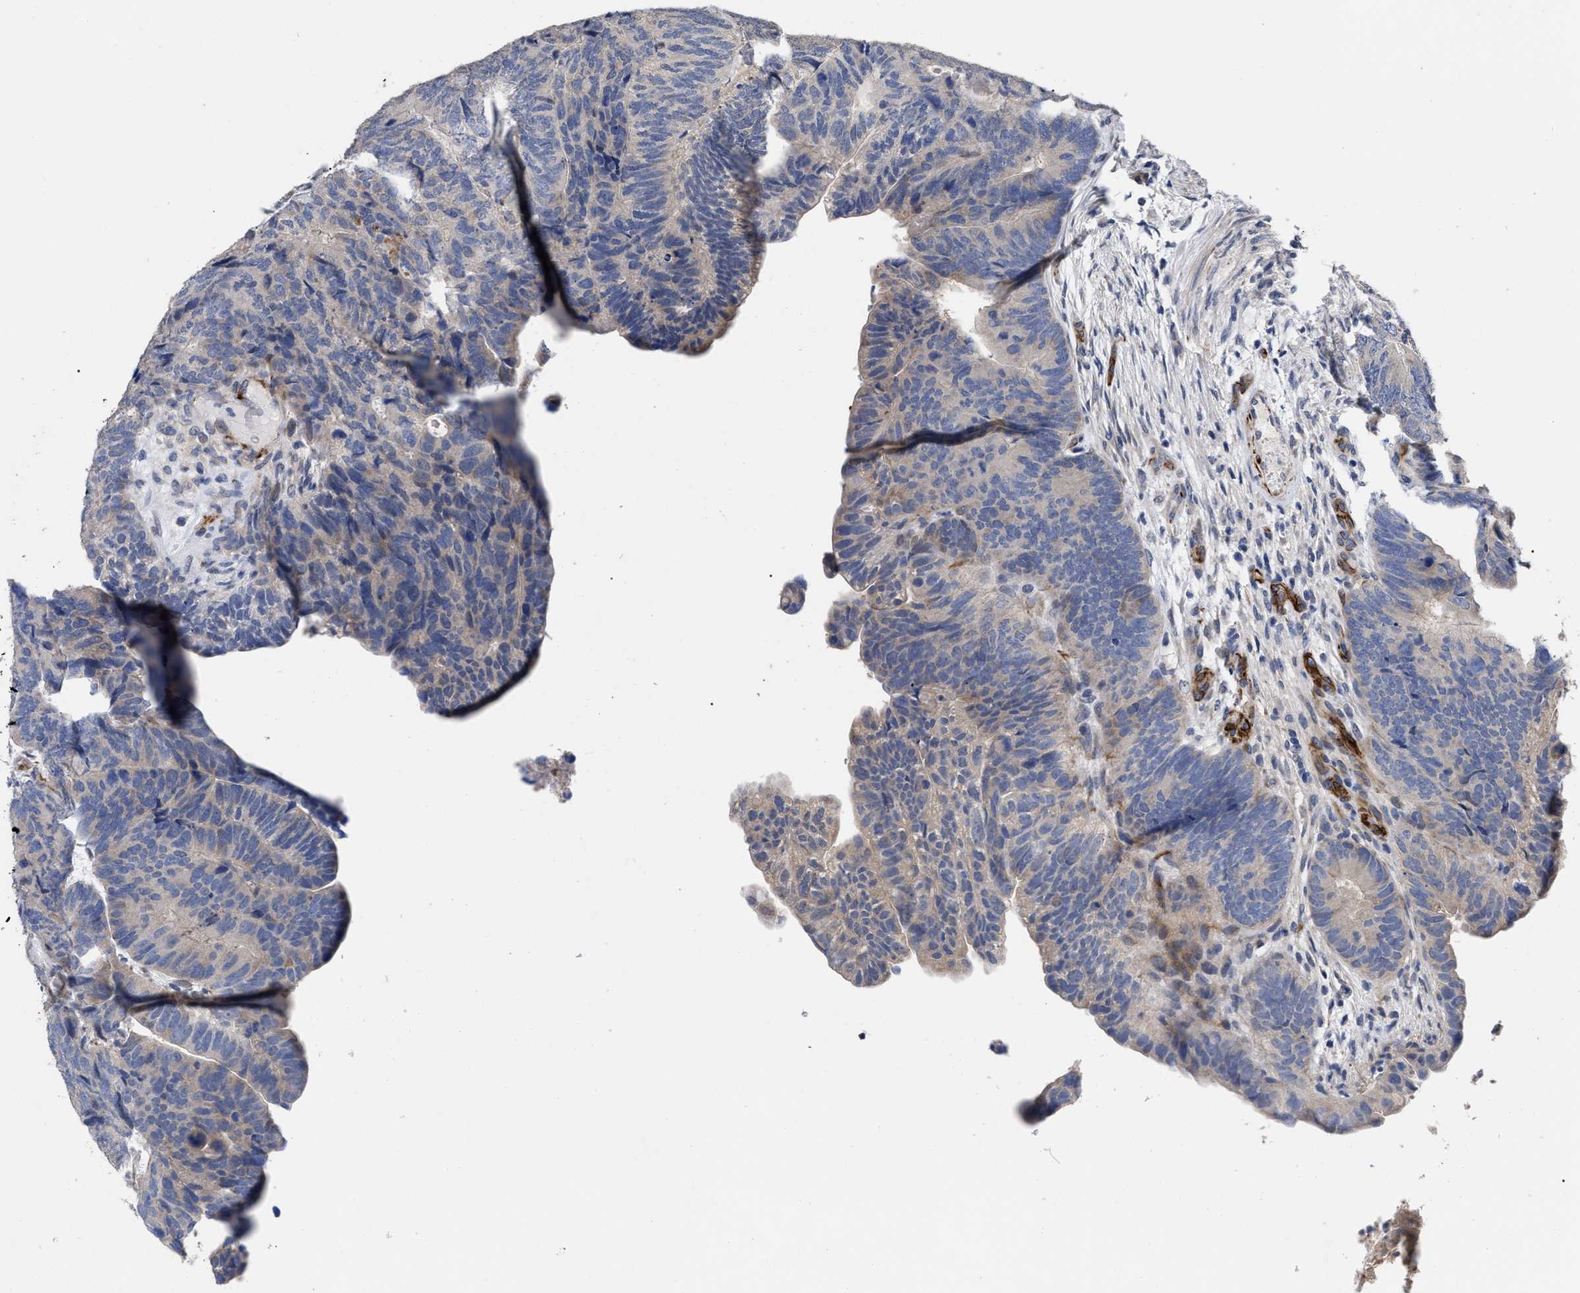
{"staining": {"intensity": "negative", "quantity": "none", "location": "none"}, "tissue": "colorectal cancer", "cell_type": "Tumor cells", "image_type": "cancer", "snomed": [{"axis": "morphology", "description": "Adenocarcinoma, NOS"}, {"axis": "topography", "description": "Colon"}], "caption": "This is a micrograph of immunohistochemistry (IHC) staining of colorectal adenocarcinoma, which shows no expression in tumor cells. The staining is performed using DAB (3,3'-diaminobenzidine) brown chromogen with nuclei counter-stained in using hematoxylin.", "gene": "CCN5", "patient": {"sex": "female", "age": 67}}